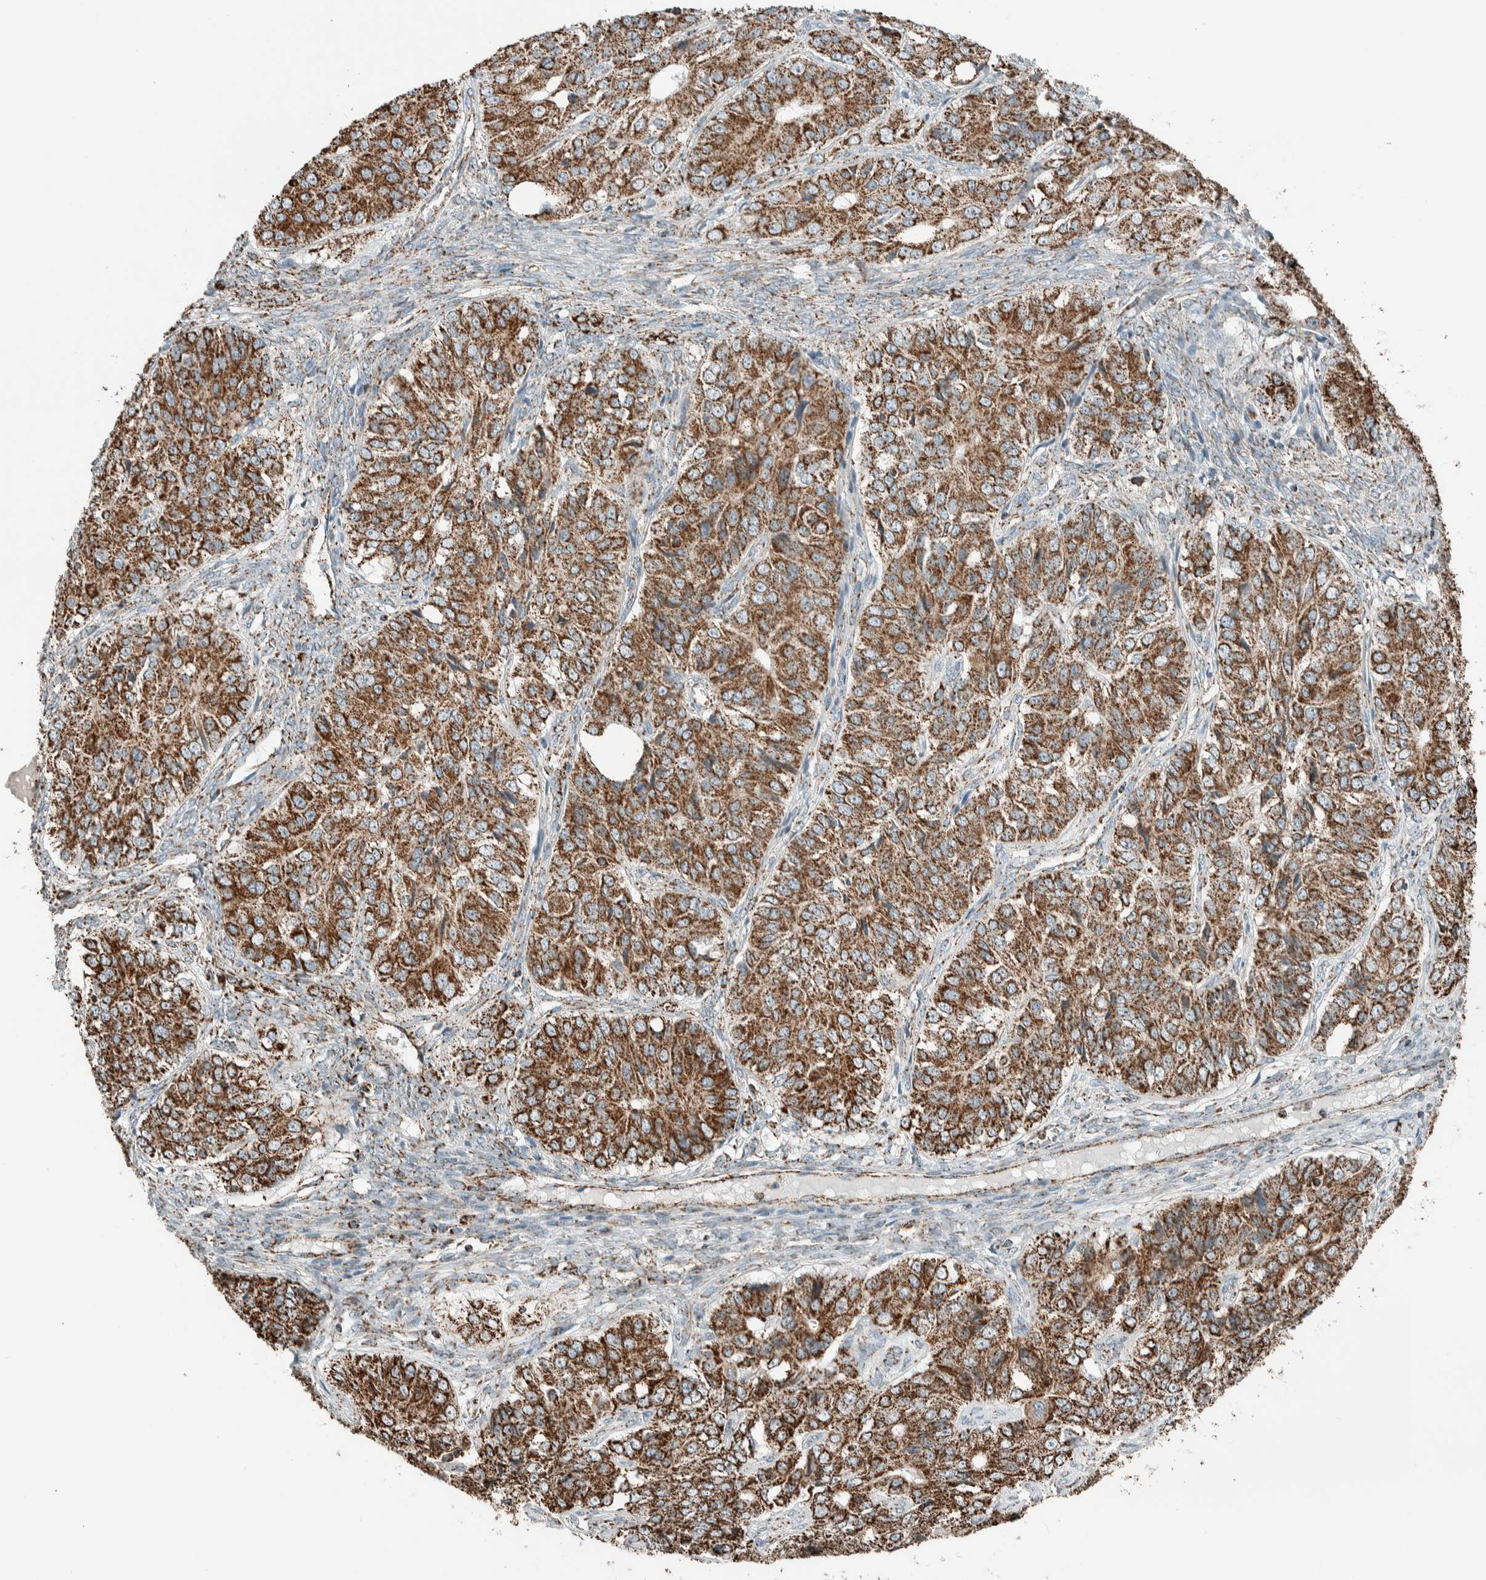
{"staining": {"intensity": "strong", "quantity": ">75%", "location": "cytoplasmic/membranous"}, "tissue": "ovarian cancer", "cell_type": "Tumor cells", "image_type": "cancer", "snomed": [{"axis": "morphology", "description": "Carcinoma, endometroid"}, {"axis": "topography", "description": "Ovary"}], "caption": "Immunohistochemical staining of ovarian cancer shows strong cytoplasmic/membranous protein expression in about >75% of tumor cells.", "gene": "ZNF454", "patient": {"sex": "female", "age": 51}}